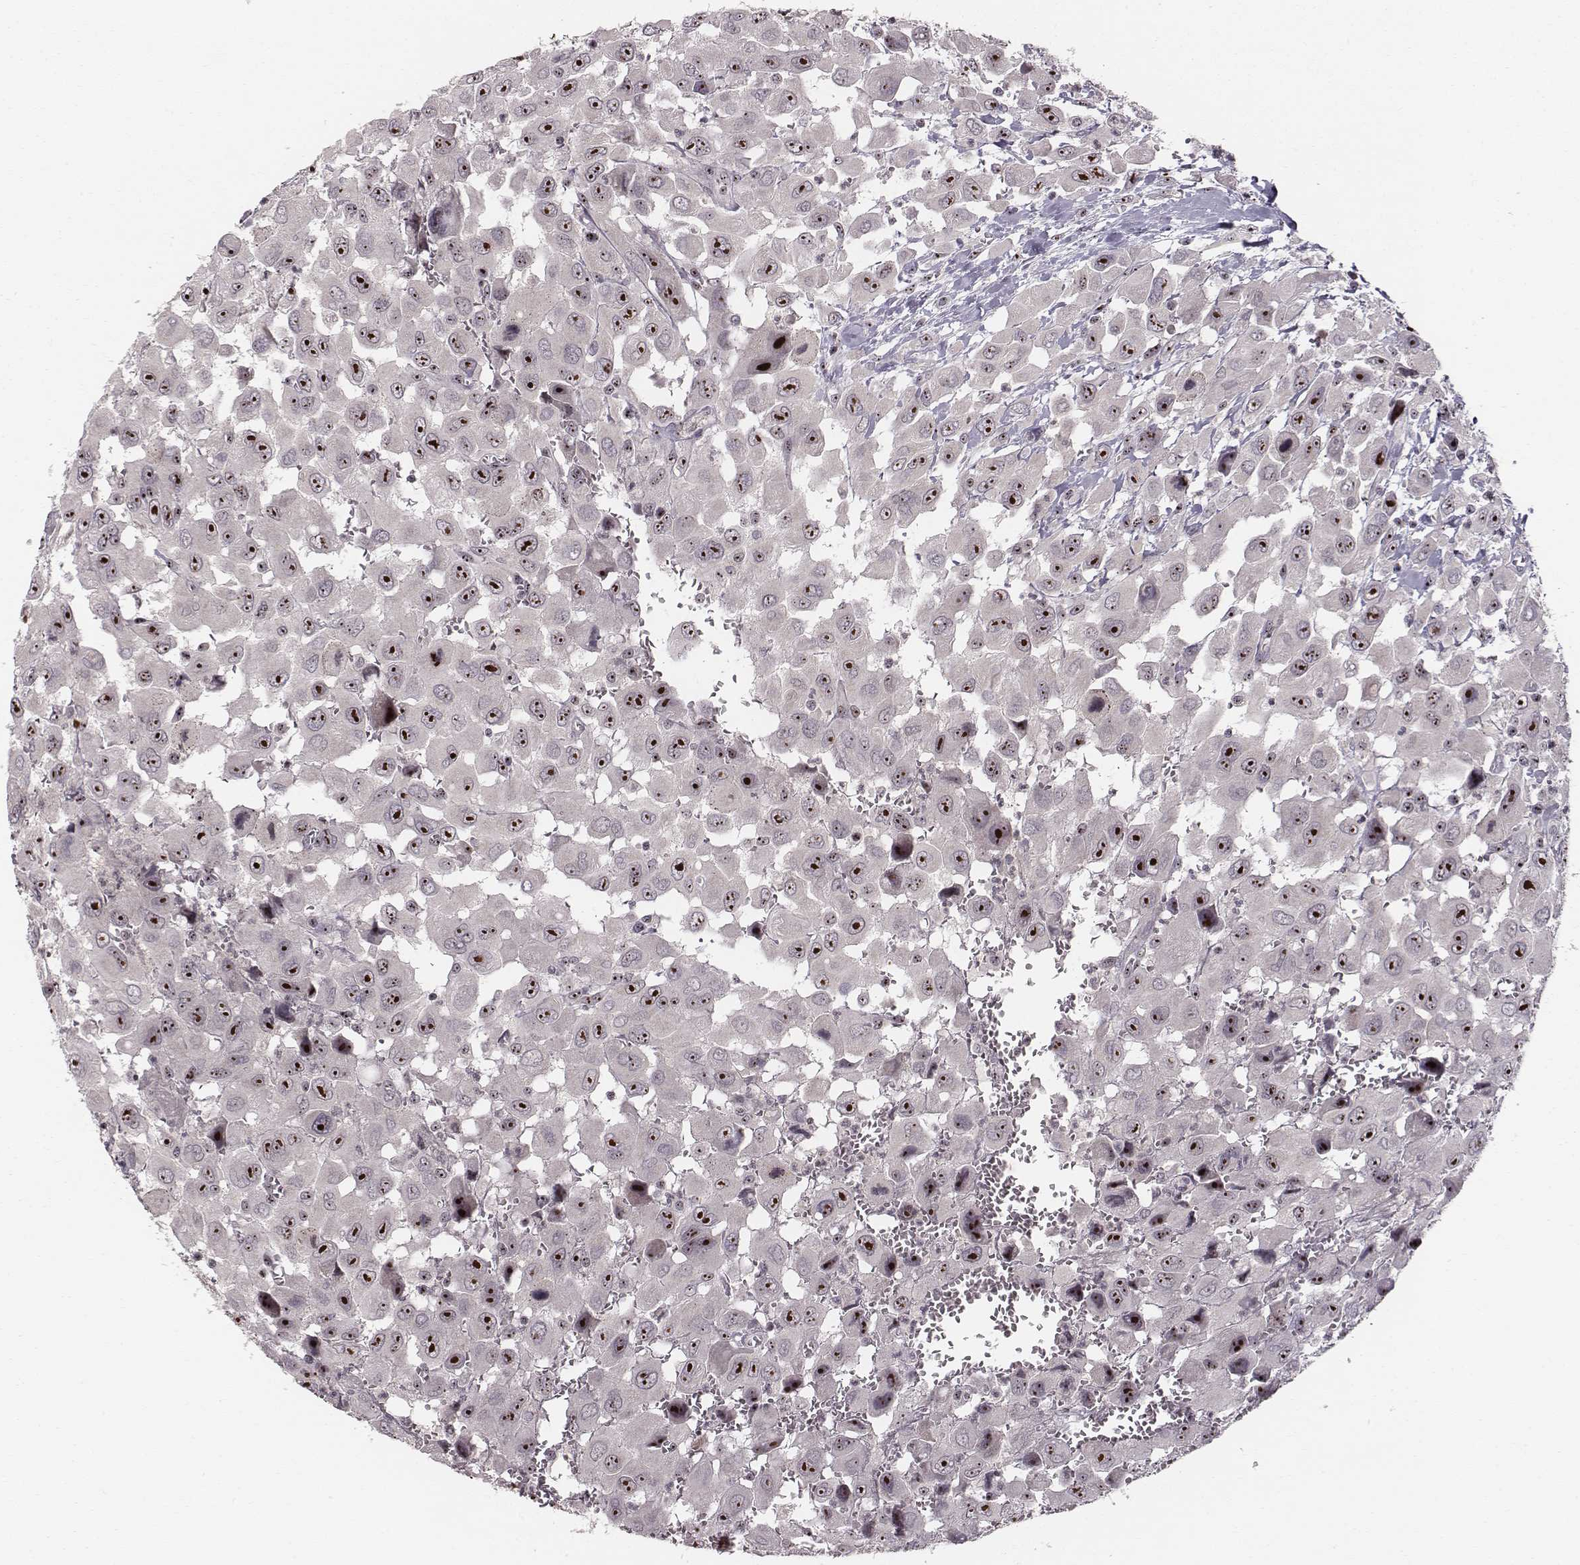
{"staining": {"intensity": "strong", "quantity": ">75%", "location": "nuclear"}, "tissue": "head and neck cancer", "cell_type": "Tumor cells", "image_type": "cancer", "snomed": [{"axis": "morphology", "description": "Squamous cell carcinoma, NOS"}, {"axis": "morphology", "description": "Squamous cell carcinoma, metastatic, NOS"}, {"axis": "topography", "description": "Oral tissue"}, {"axis": "topography", "description": "Head-Neck"}], "caption": "This micrograph exhibits IHC staining of head and neck metastatic squamous cell carcinoma, with high strong nuclear staining in about >75% of tumor cells.", "gene": "NOP56", "patient": {"sex": "female", "age": 85}}